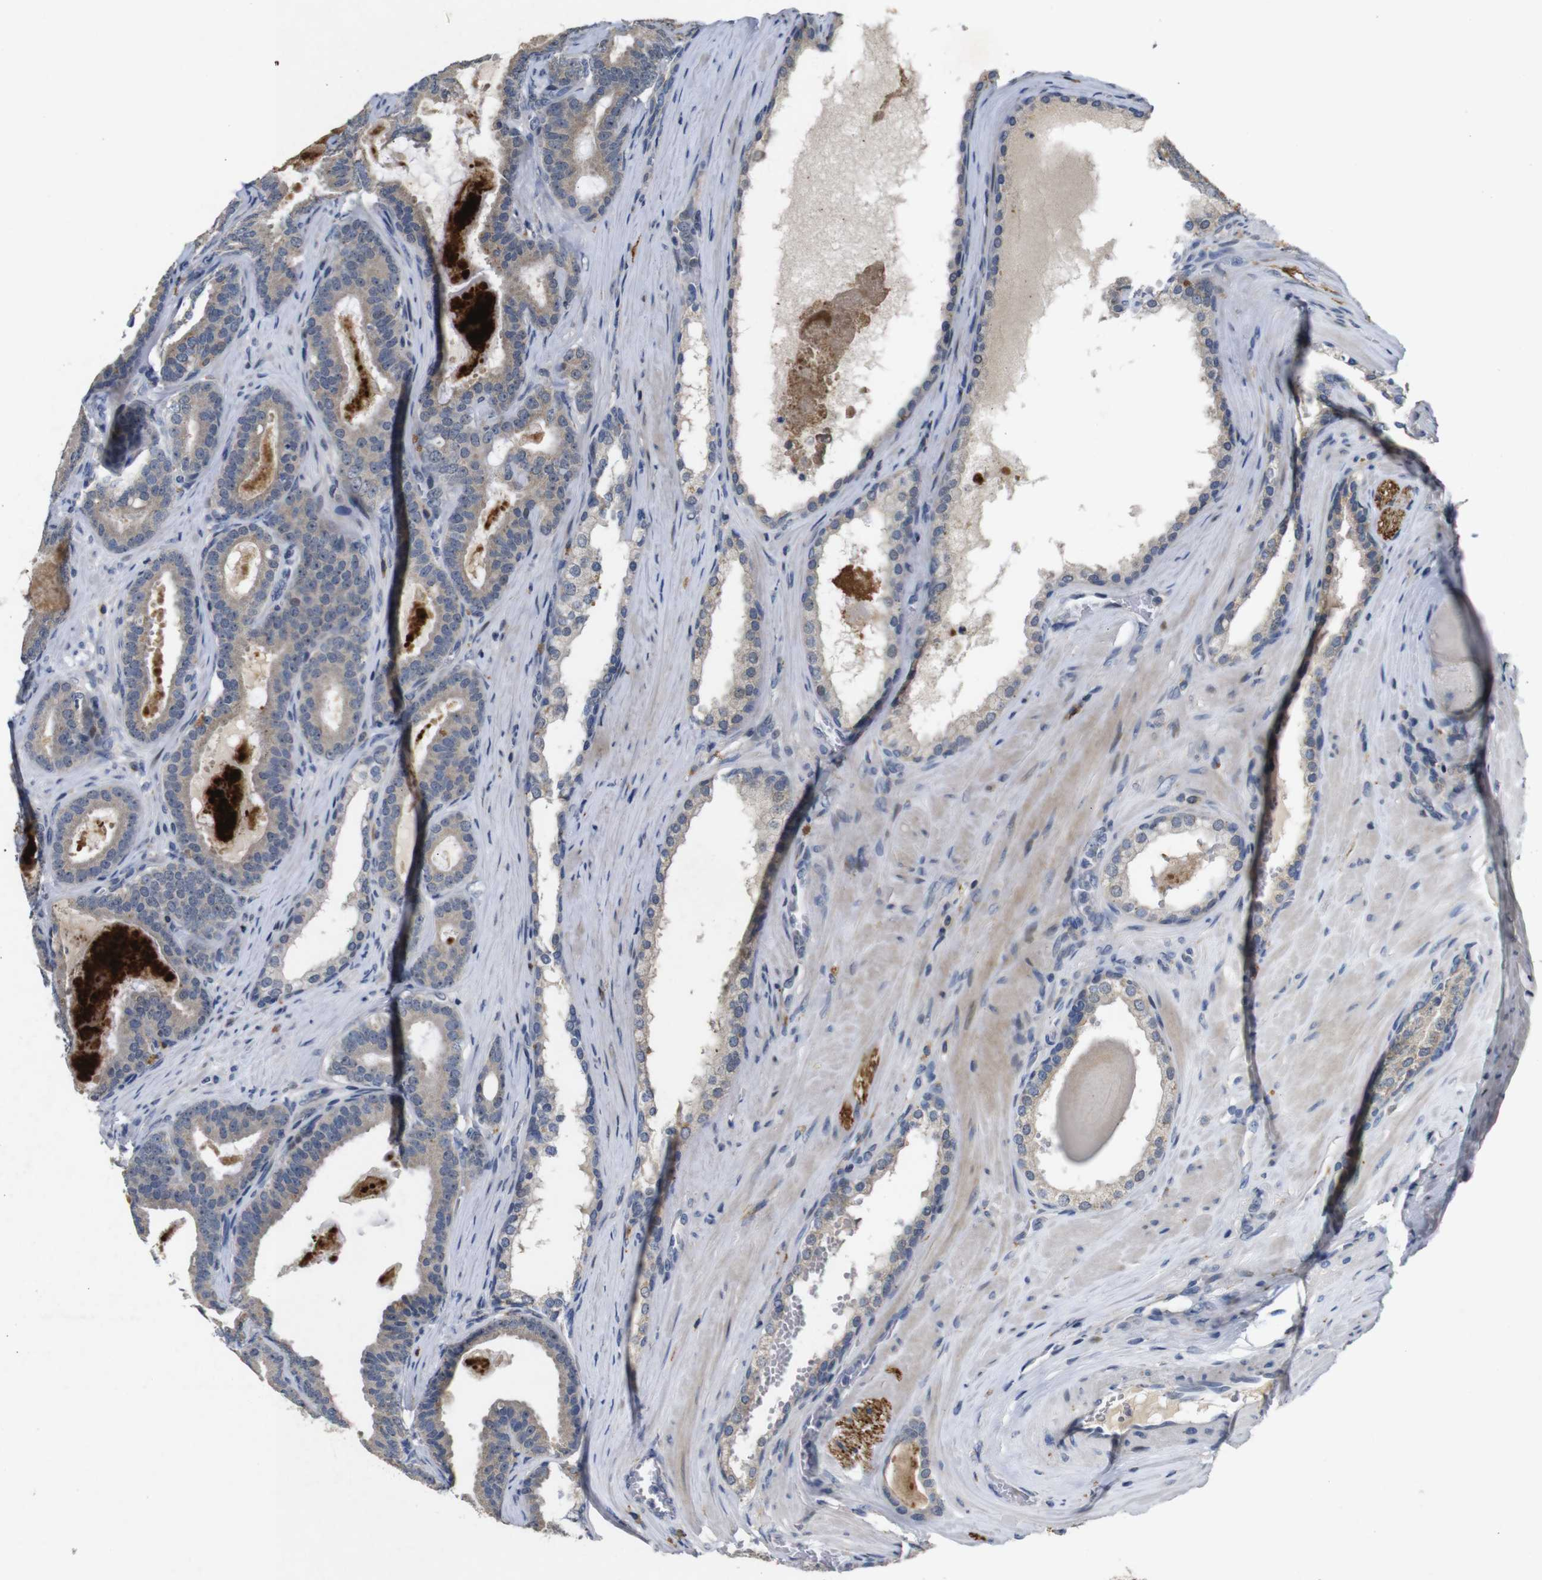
{"staining": {"intensity": "weak", "quantity": ">75%", "location": "cytoplasmic/membranous"}, "tissue": "prostate cancer", "cell_type": "Tumor cells", "image_type": "cancer", "snomed": [{"axis": "morphology", "description": "Adenocarcinoma, High grade"}, {"axis": "topography", "description": "Prostate"}], "caption": "This image reveals immunohistochemistry (IHC) staining of prostate cancer (high-grade adenocarcinoma), with low weak cytoplasmic/membranous positivity in approximately >75% of tumor cells.", "gene": "MAGI2", "patient": {"sex": "male", "age": 60}}